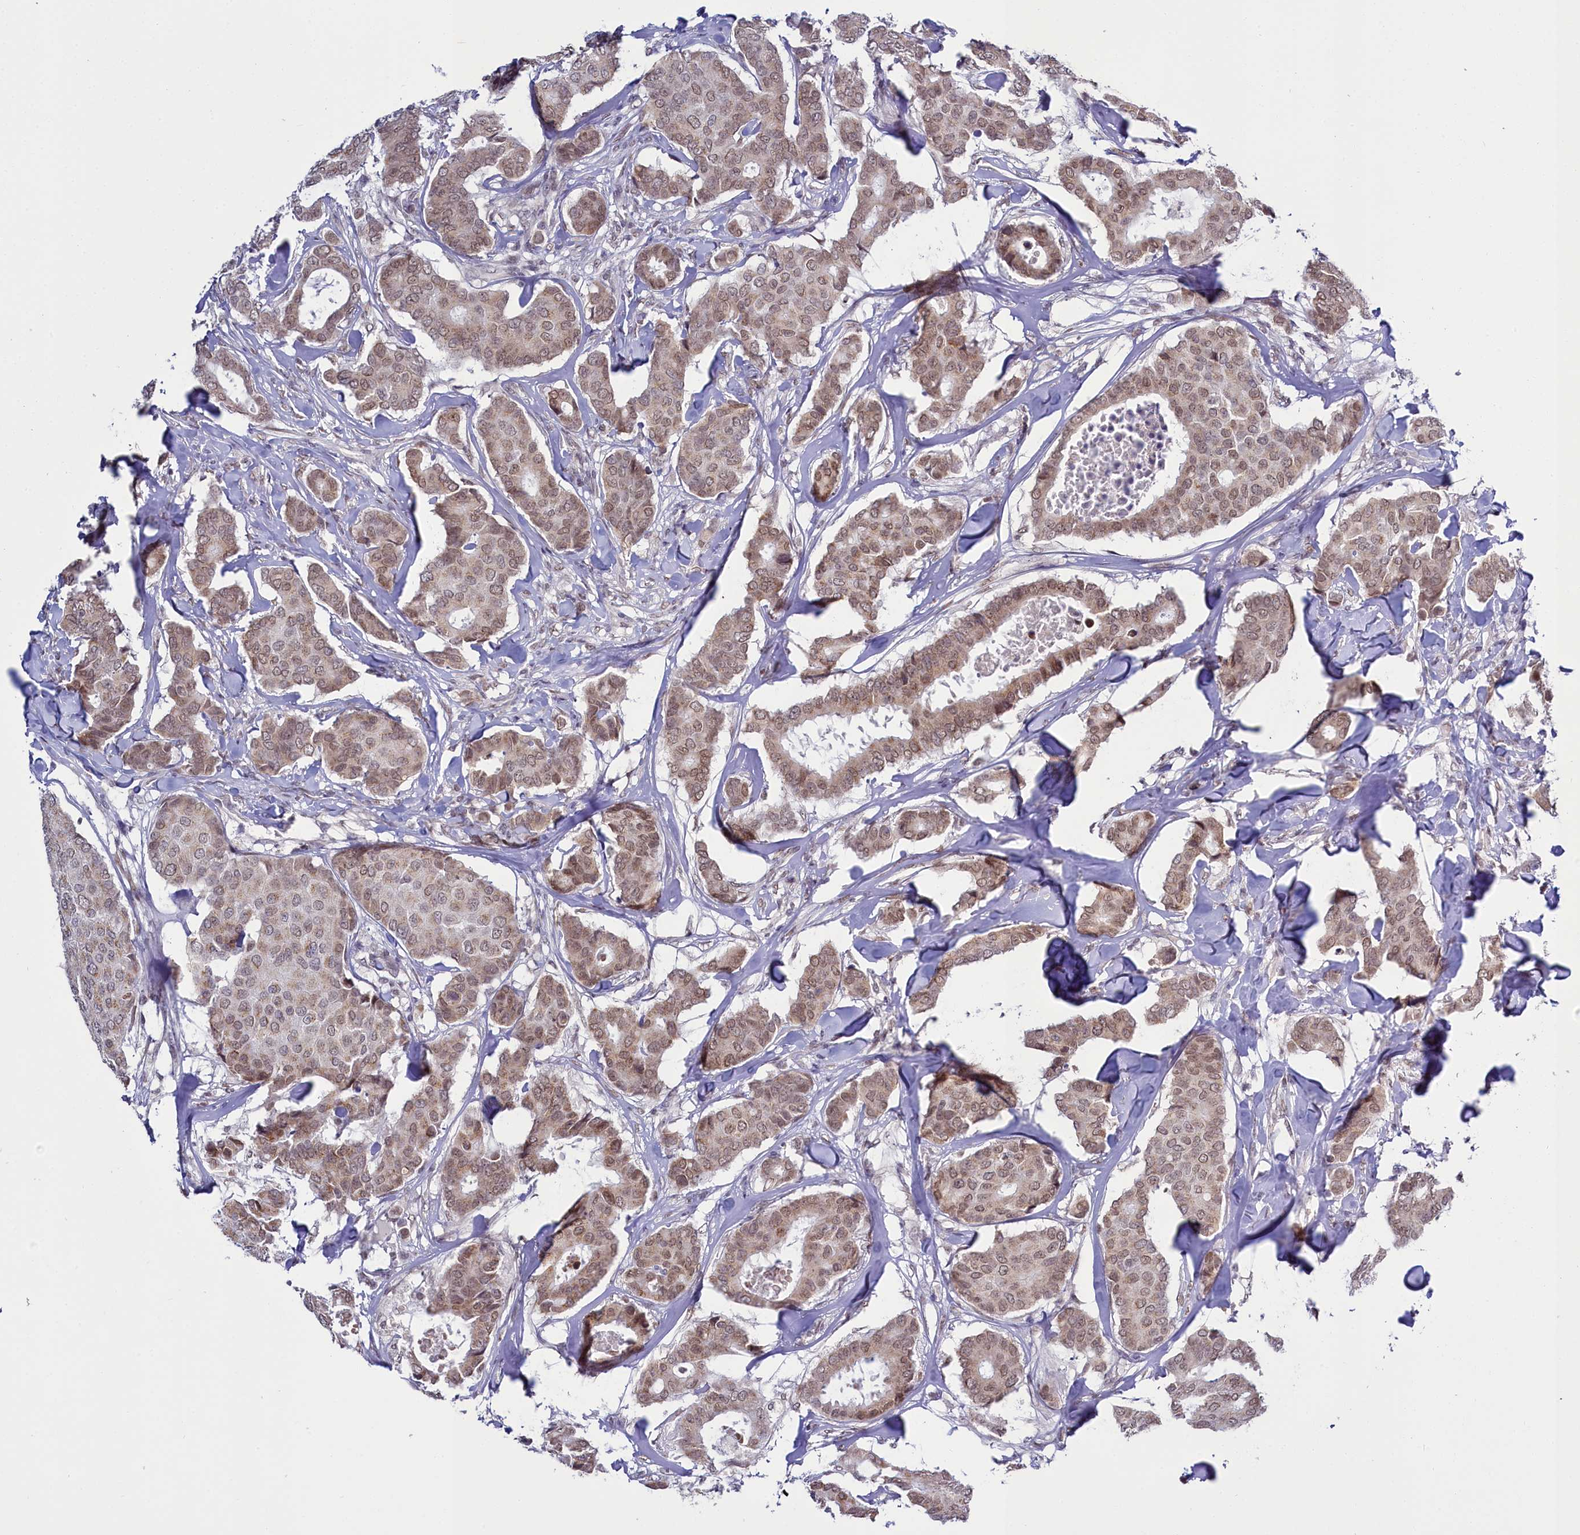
{"staining": {"intensity": "weak", "quantity": "25%-75%", "location": "nuclear"}, "tissue": "breast cancer", "cell_type": "Tumor cells", "image_type": "cancer", "snomed": [{"axis": "morphology", "description": "Duct carcinoma"}, {"axis": "topography", "description": "Breast"}], "caption": "Weak nuclear staining is identified in about 25%-75% of tumor cells in infiltrating ductal carcinoma (breast).", "gene": "PPHLN1", "patient": {"sex": "female", "age": 75}}